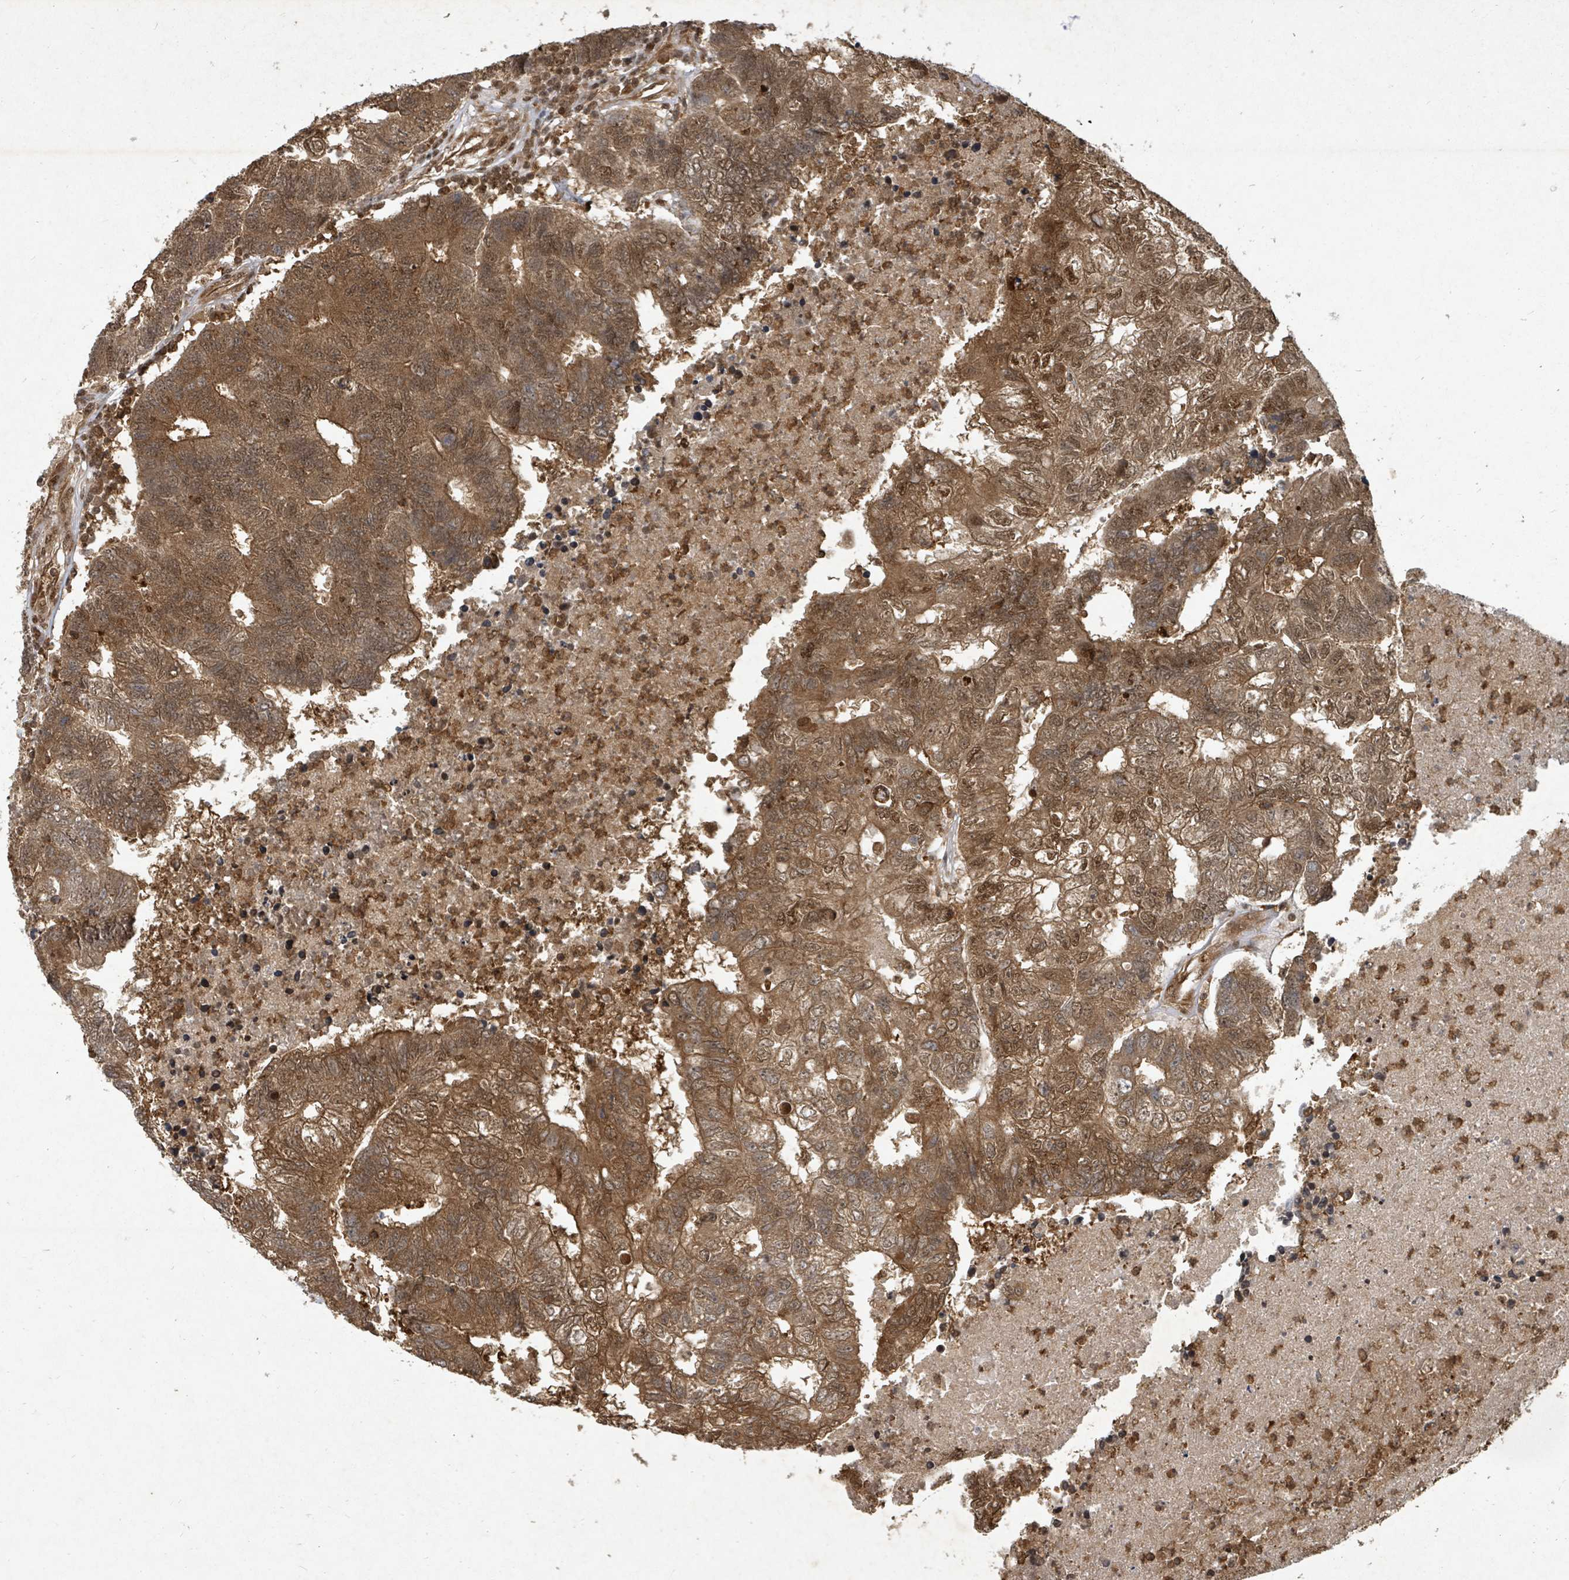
{"staining": {"intensity": "moderate", "quantity": ">75%", "location": "cytoplasmic/membranous,nuclear"}, "tissue": "colorectal cancer", "cell_type": "Tumor cells", "image_type": "cancer", "snomed": [{"axis": "morphology", "description": "Adenocarcinoma, NOS"}, {"axis": "topography", "description": "Colon"}], "caption": "Tumor cells display moderate cytoplasmic/membranous and nuclear expression in approximately >75% of cells in colorectal cancer.", "gene": "KDM4E", "patient": {"sex": "female", "age": 48}}